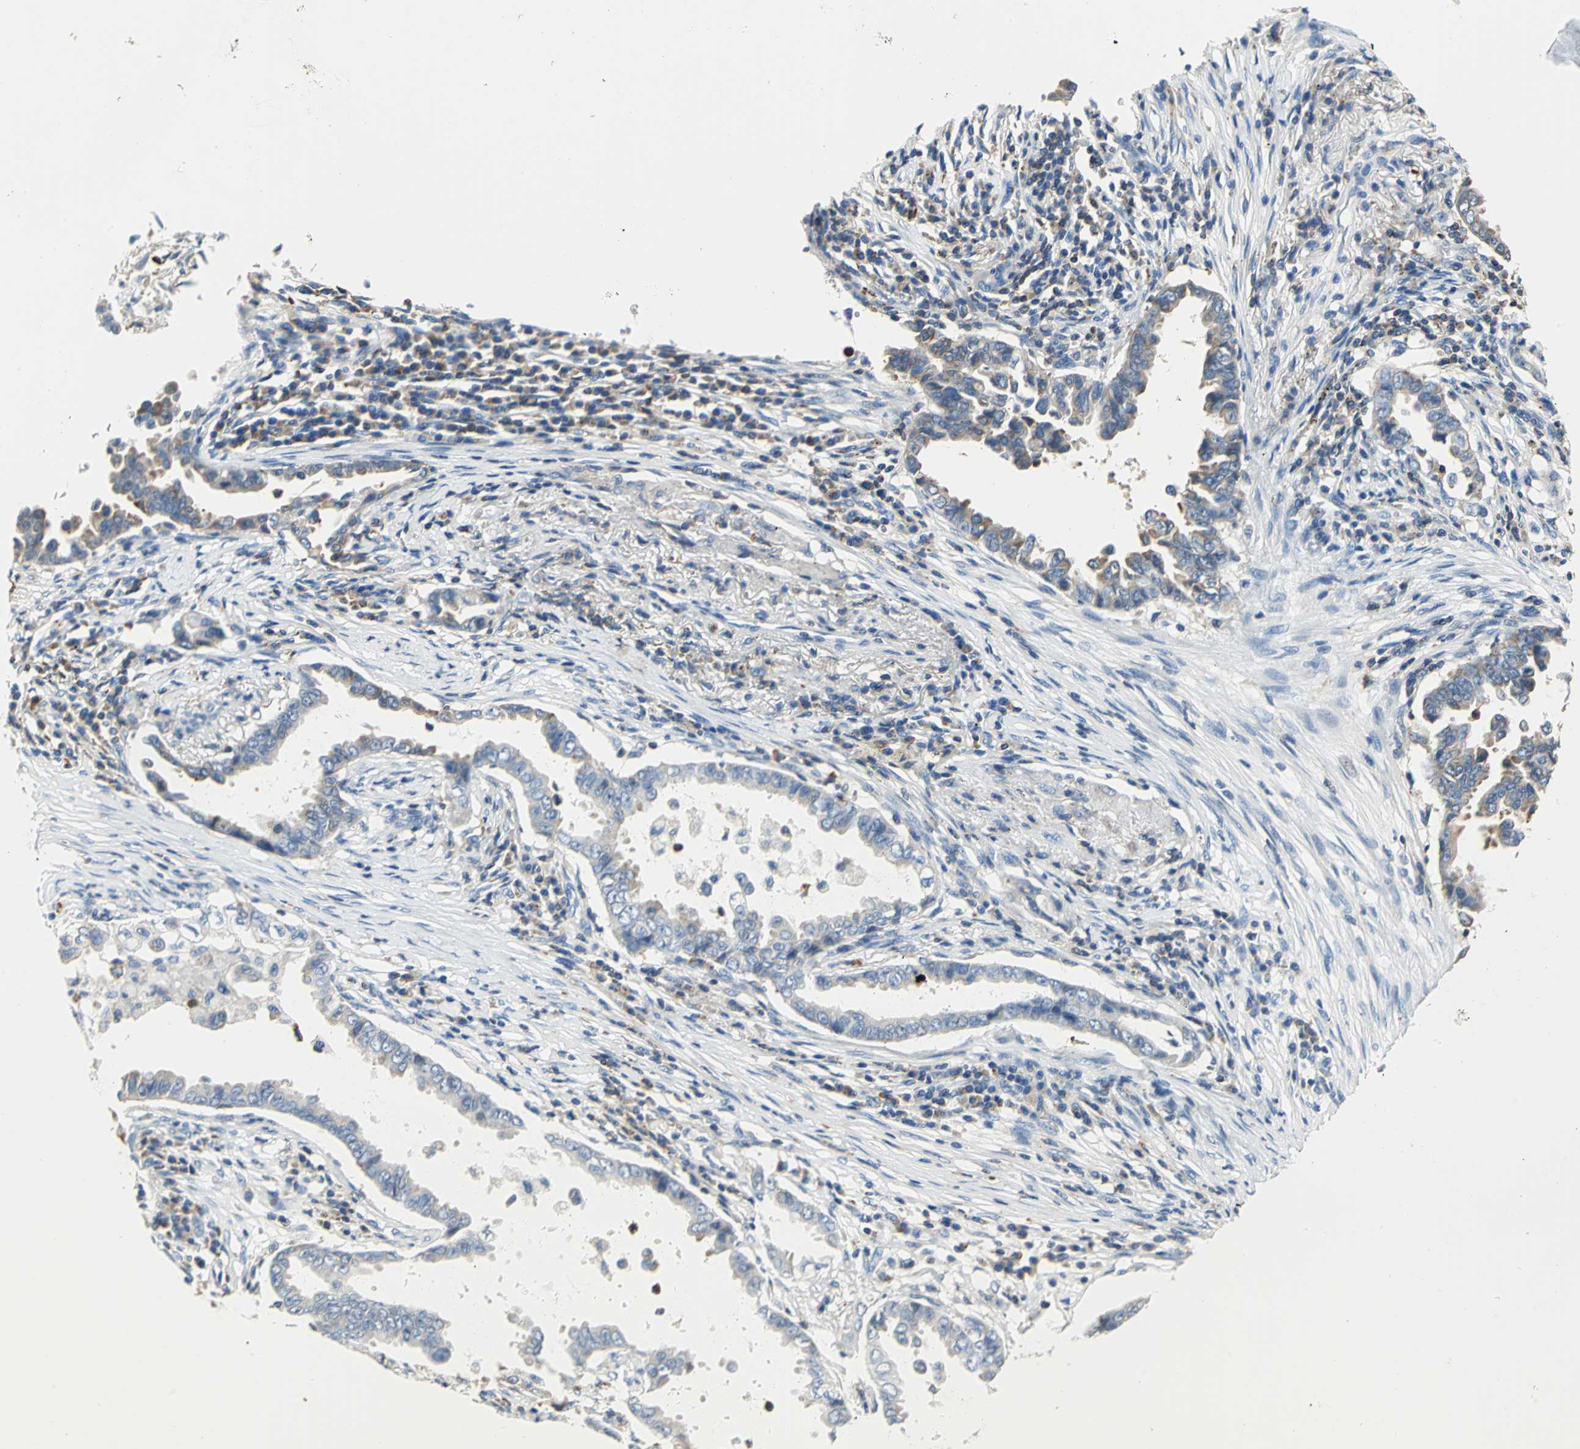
{"staining": {"intensity": "moderate", "quantity": "<25%", "location": "cytoplasmic/membranous"}, "tissue": "lung cancer", "cell_type": "Tumor cells", "image_type": "cancer", "snomed": [{"axis": "morphology", "description": "Normal tissue, NOS"}, {"axis": "morphology", "description": "Inflammation, NOS"}, {"axis": "morphology", "description": "Adenocarcinoma, NOS"}, {"axis": "topography", "description": "Lung"}], "caption": "Lung cancer (adenocarcinoma) stained with a protein marker demonstrates moderate staining in tumor cells.", "gene": "SEPTIN6", "patient": {"sex": "female", "age": 64}}